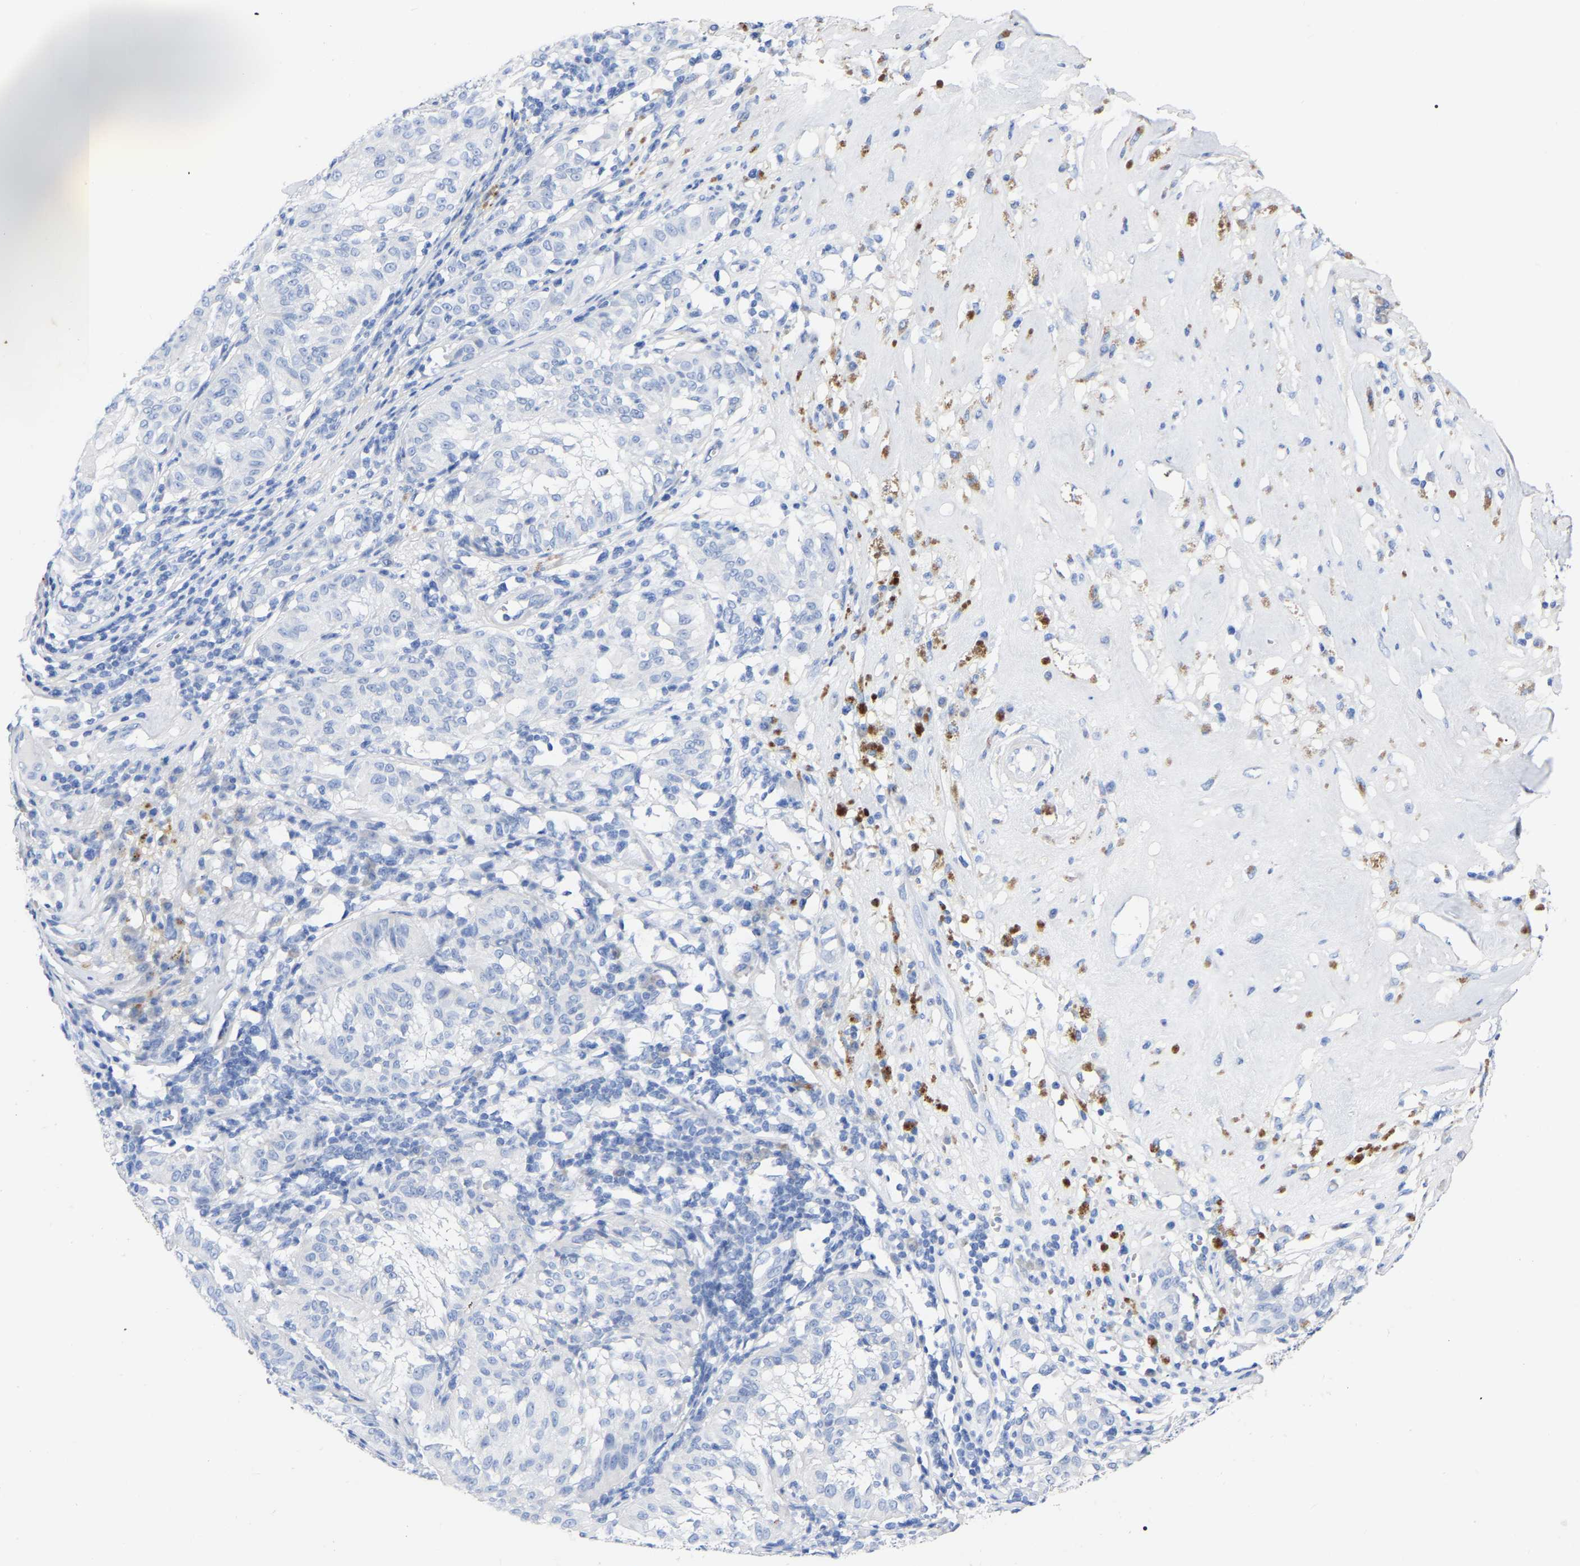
{"staining": {"intensity": "negative", "quantity": "none", "location": "none"}, "tissue": "melanoma", "cell_type": "Tumor cells", "image_type": "cancer", "snomed": [{"axis": "morphology", "description": "Malignant melanoma, NOS"}, {"axis": "topography", "description": "Skin"}], "caption": "This photomicrograph is of malignant melanoma stained with immunohistochemistry (IHC) to label a protein in brown with the nuclei are counter-stained blue. There is no positivity in tumor cells. Brightfield microscopy of immunohistochemistry (IHC) stained with DAB (3,3'-diaminobenzidine) (brown) and hematoxylin (blue), captured at high magnification.", "gene": "GDF3", "patient": {"sex": "female", "age": 72}}